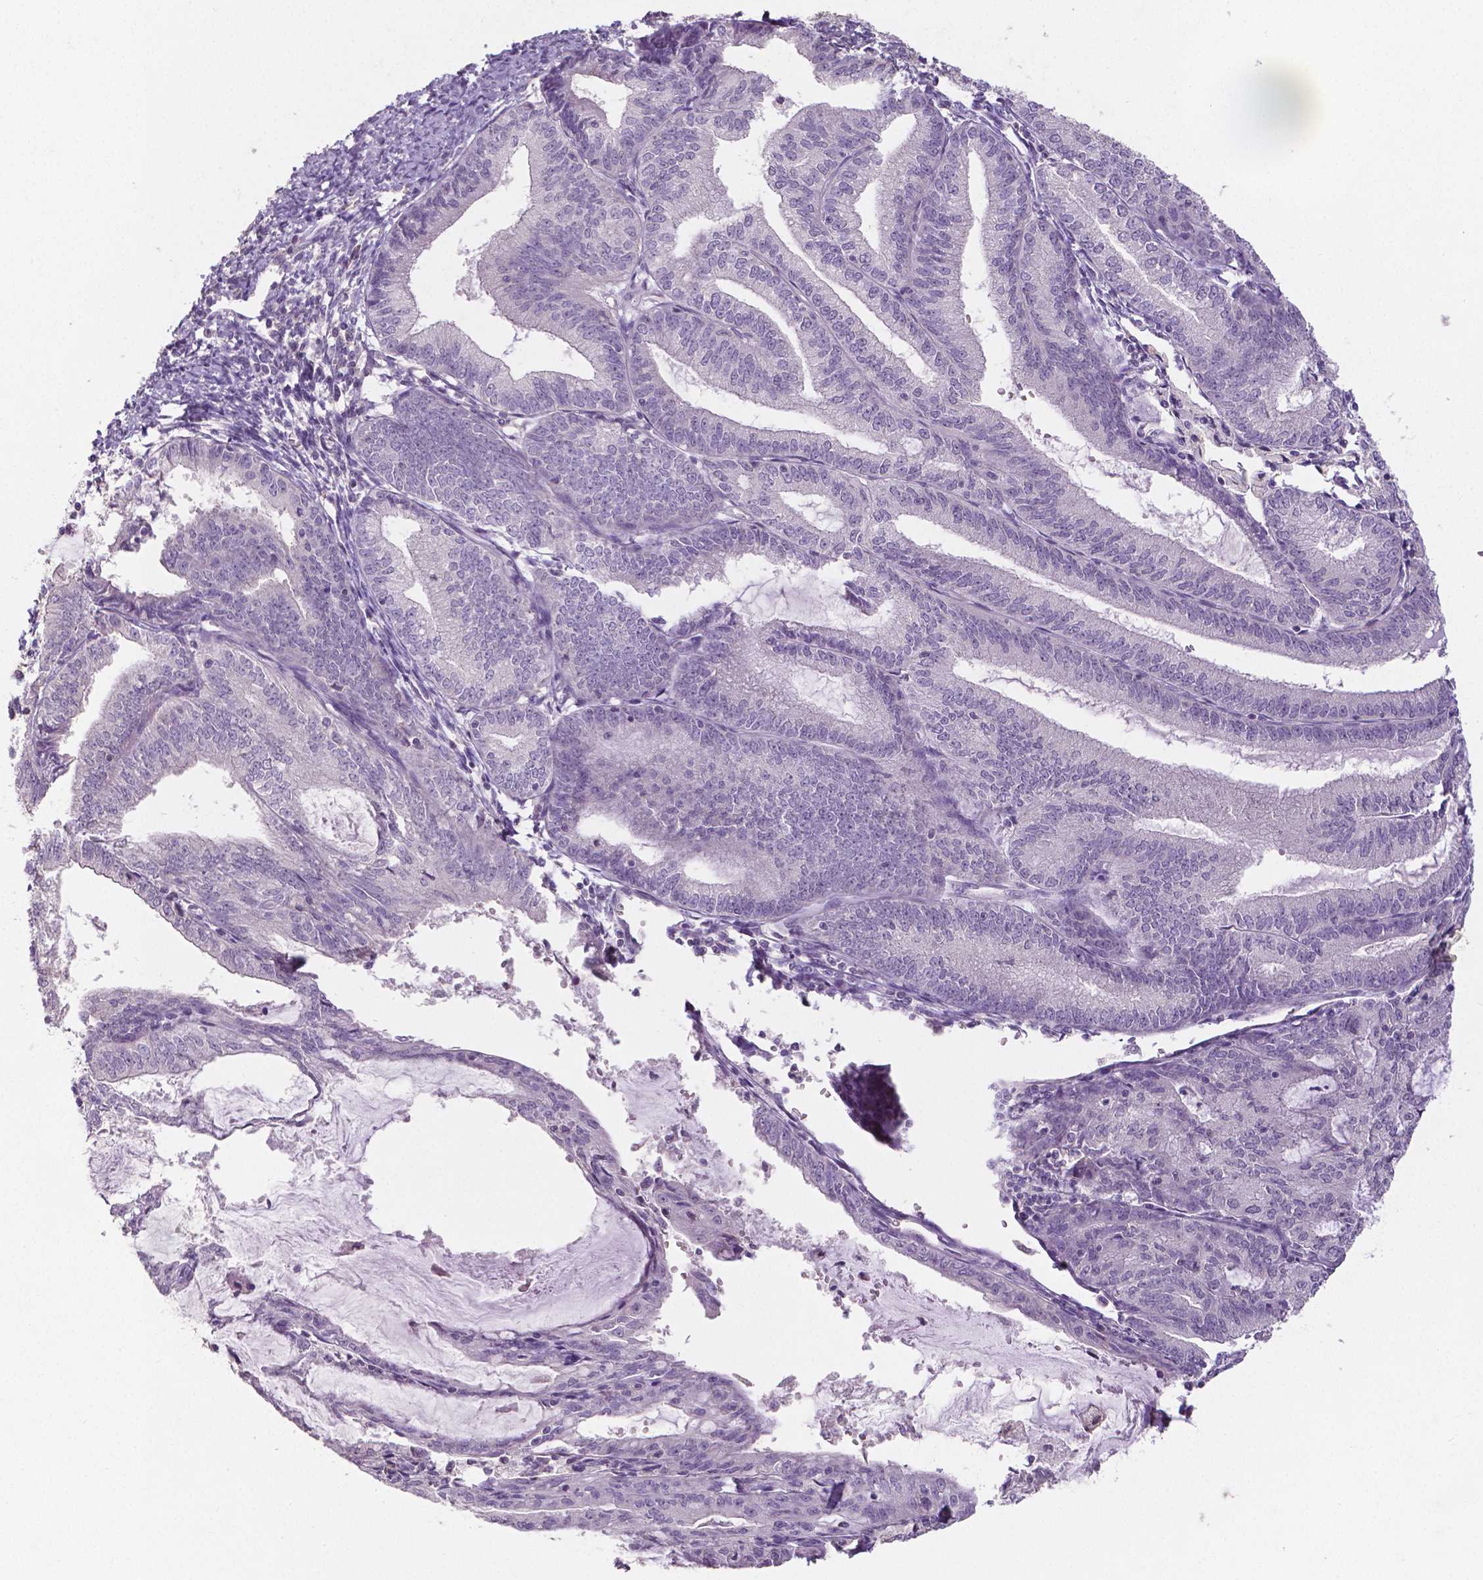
{"staining": {"intensity": "negative", "quantity": "none", "location": "none"}, "tissue": "endometrial cancer", "cell_type": "Tumor cells", "image_type": "cancer", "snomed": [{"axis": "morphology", "description": "Adenocarcinoma, NOS"}, {"axis": "topography", "description": "Endometrium"}], "caption": "IHC of endometrial cancer (adenocarcinoma) displays no staining in tumor cells.", "gene": "CRMP1", "patient": {"sex": "female", "age": 70}}